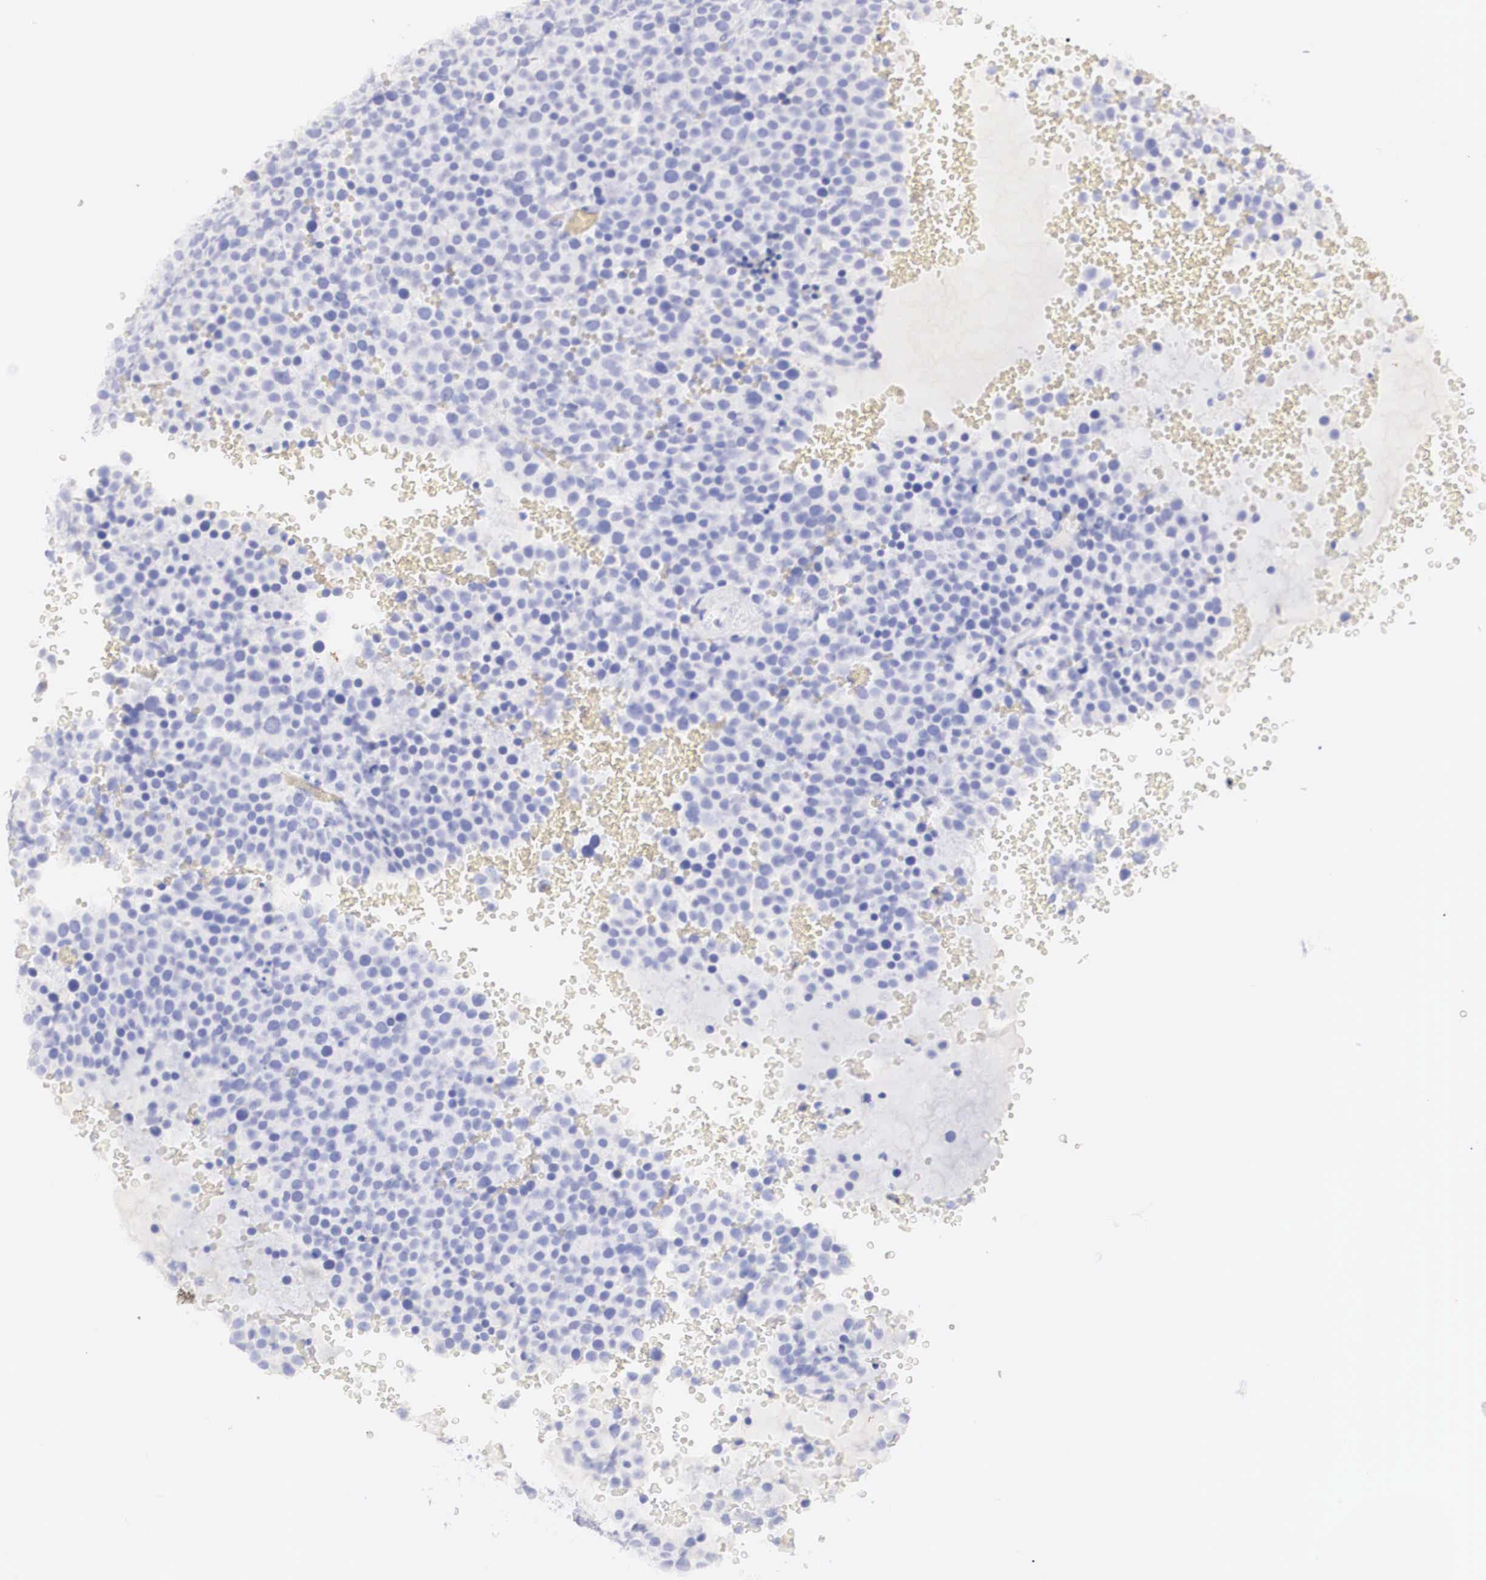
{"staining": {"intensity": "negative", "quantity": "none", "location": "none"}, "tissue": "testis cancer", "cell_type": "Tumor cells", "image_type": "cancer", "snomed": [{"axis": "morphology", "description": "Seminoma, NOS"}, {"axis": "topography", "description": "Testis"}], "caption": "An IHC histopathology image of testis cancer (seminoma) is shown. There is no staining in tumor cells of testis cancer (seminoma).", "gene": "ERBB2", "patient": {"sex": "male", "age": 71}}